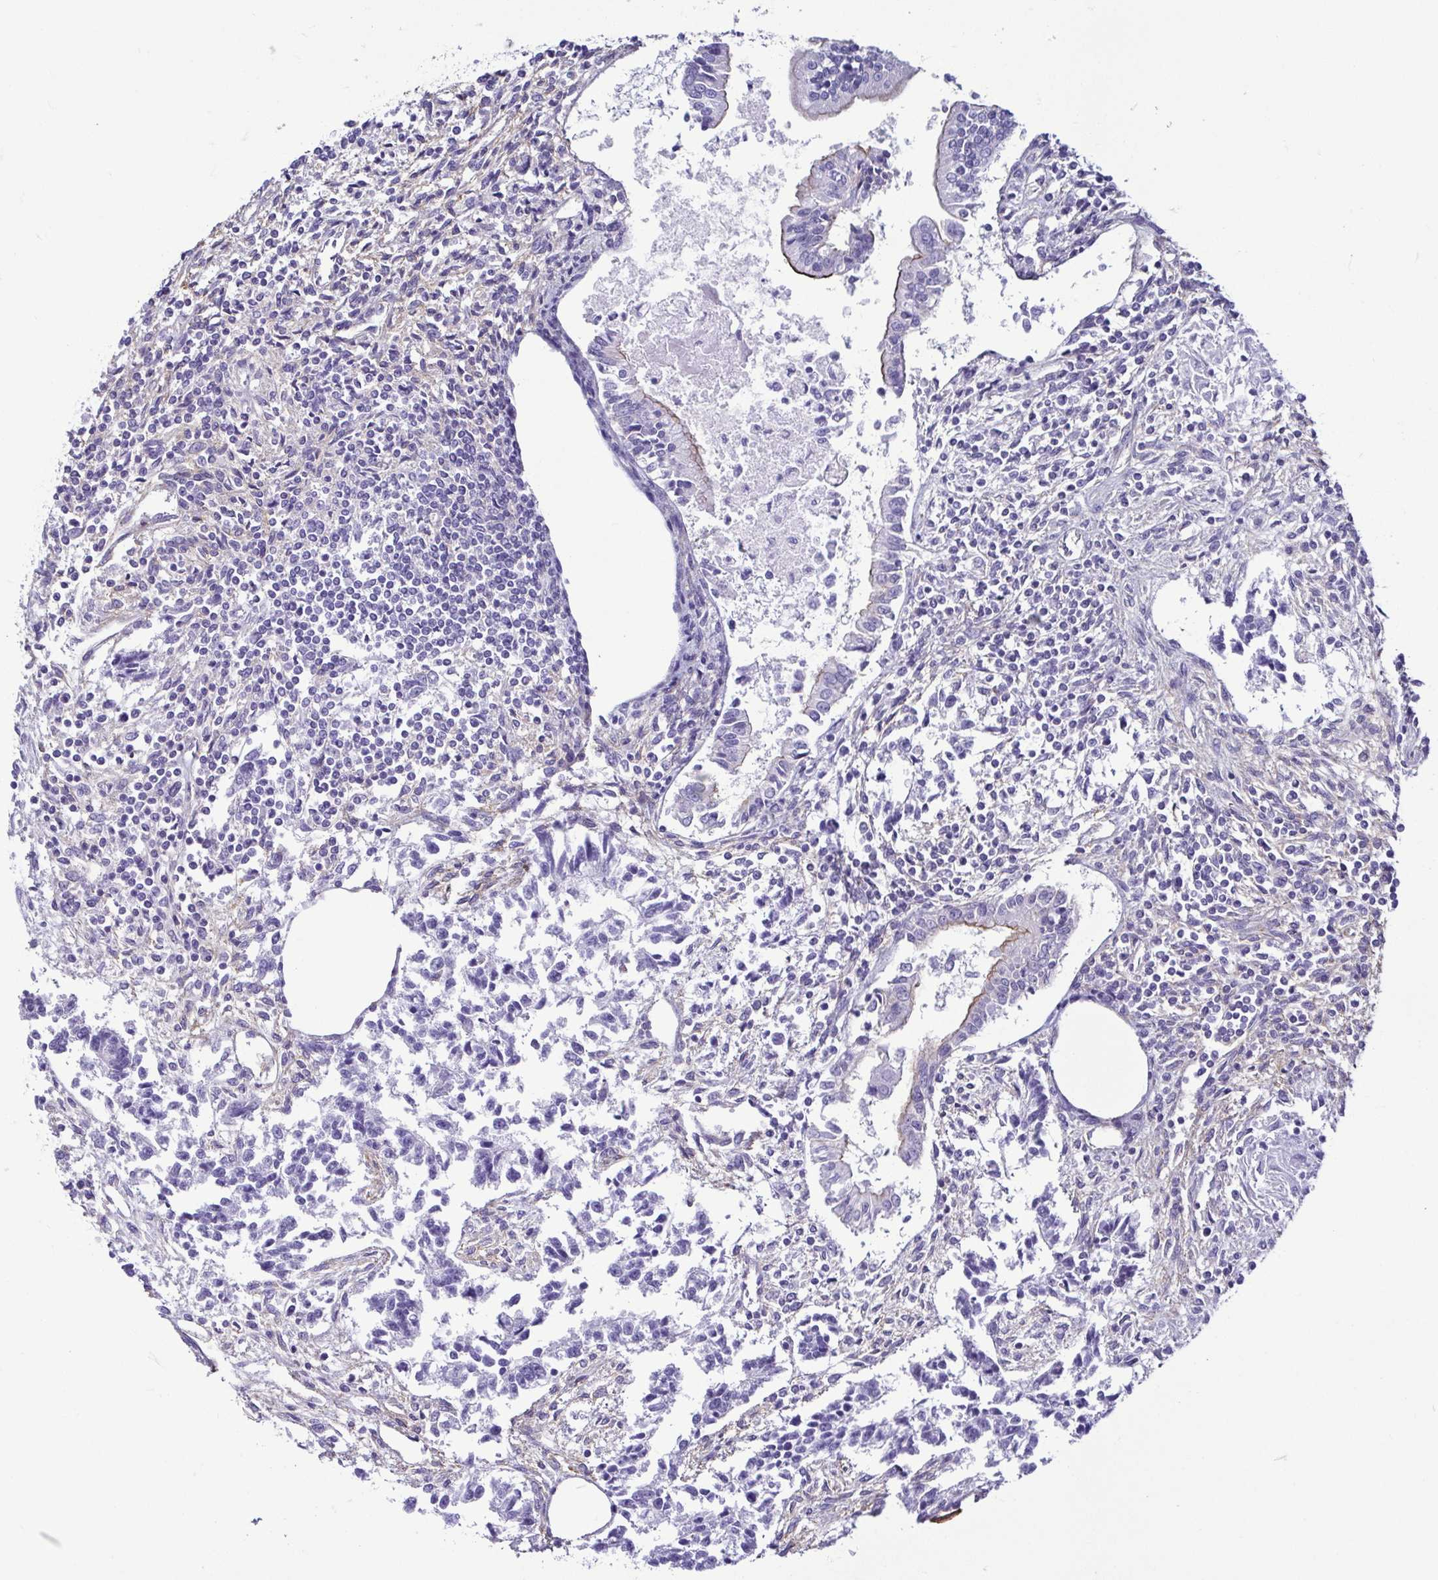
{"staining": {"intensity": "weak", "quantity": "<25%", "location": "cytoplasmic/membranous"}, "tissue": "testis cancer", "cell_type": "Tumor cells", "image_type": "cancer", "snomed": [{"axis": "morphology", "description": "Carcinoma, Embryonal, NOS"}, {"axis": "topography", "description": "Testis"}], "caption": "The photomicrograph reveals no significant positivity in tumor cells of testis embryonal carcinoma. (DAB (3,3'-diaminobenzidine) IHC, high magnification).", "gene": "CASP14", "patient": {"sex": "male", "age": 37}}